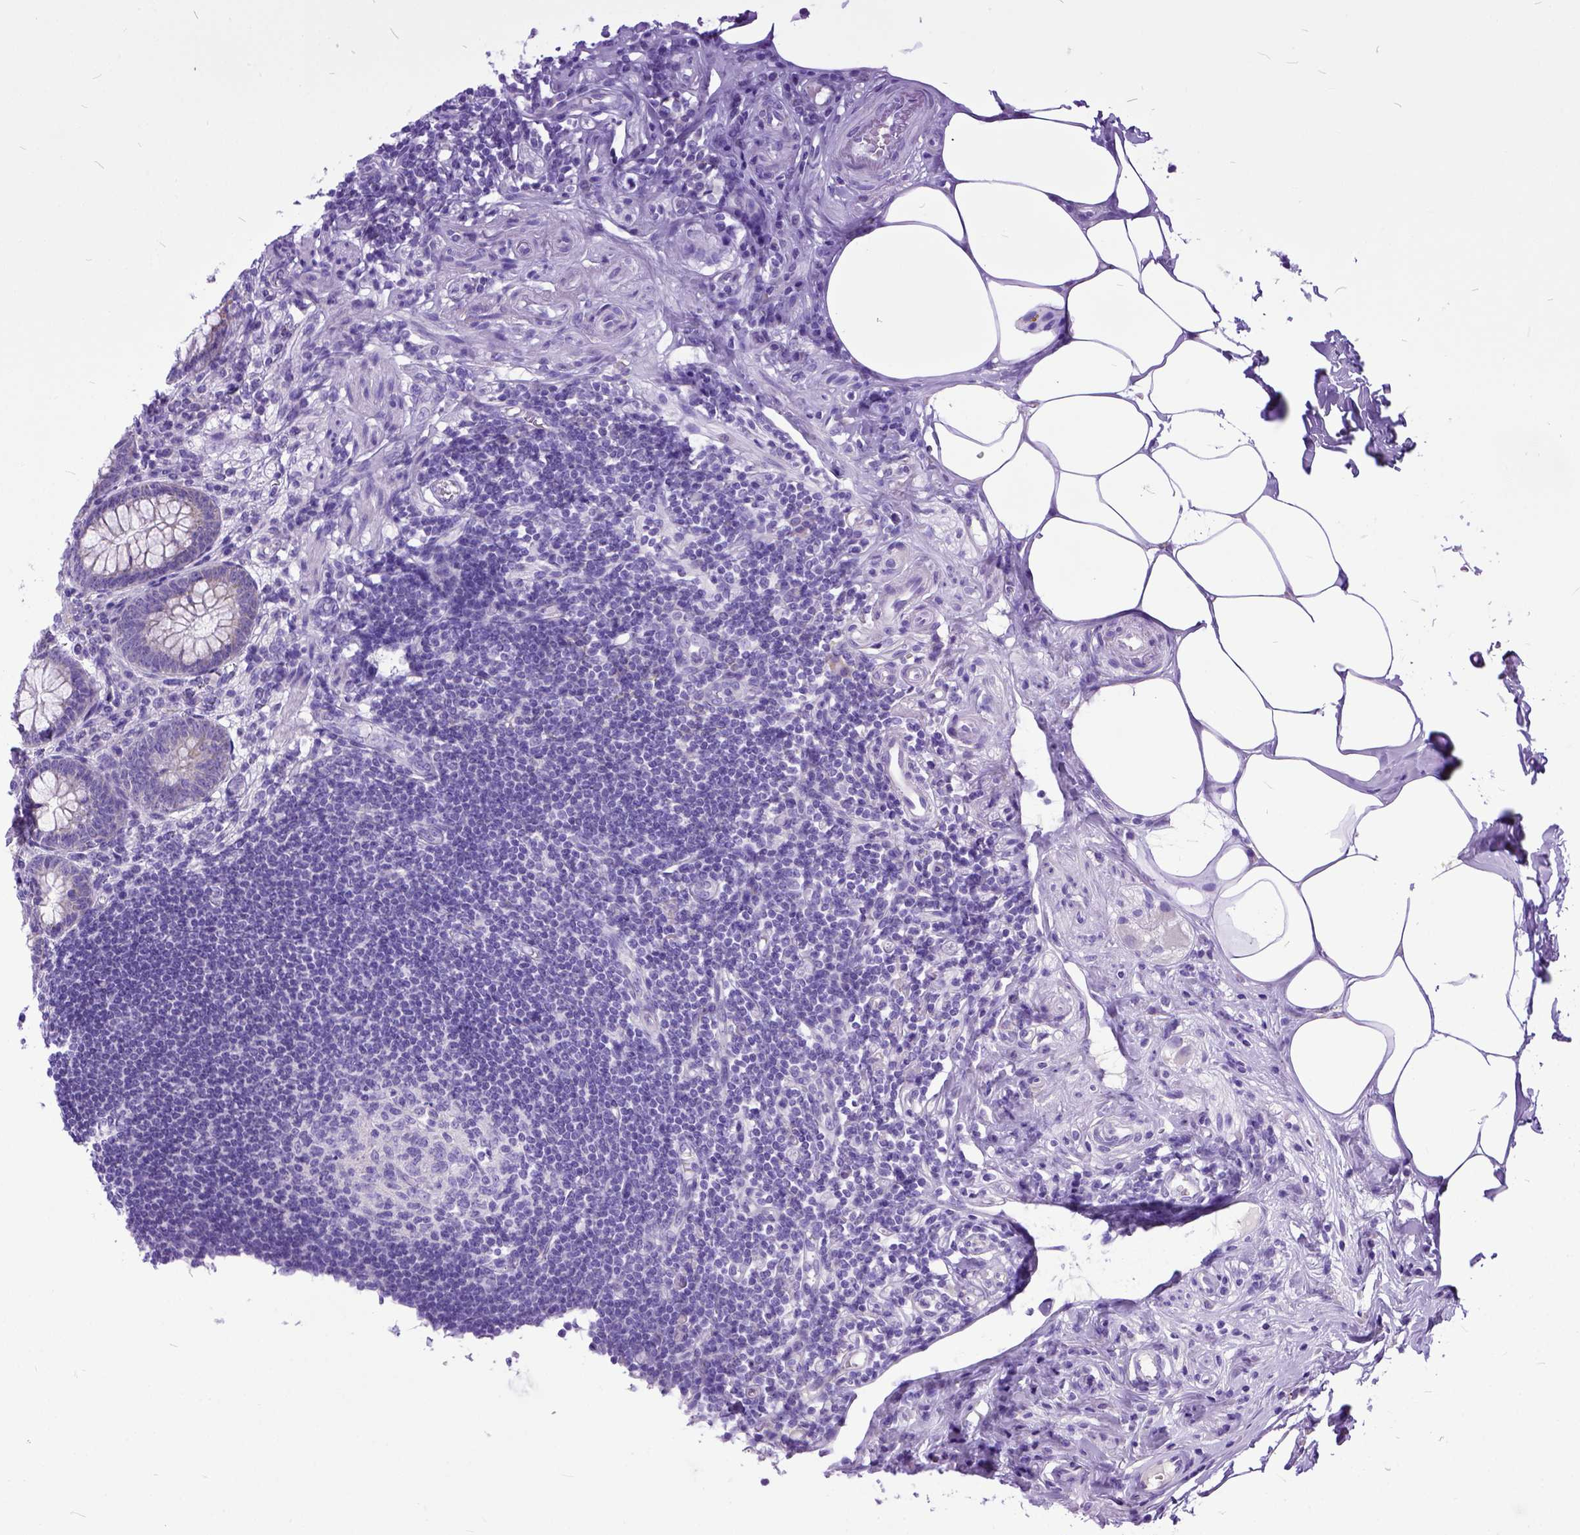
{"staining": {"intensity": "negative", "quantity": "none", "location": "none"}, "tissue": "appendix", "cell_type": "Glandular cells", "image_type": "normal", "snomed": [{"axis": "morphology", "description": "Normal tissue, NOS"}, {"axis": "topography", "description": "Appendix"}], "caption": "The immunohistochemistry (IHC) micrograph has no significant staining in glandular cells of appendix. (Stains: DAB (3,3'-diaminobenzidine) immunohistochemistry (IHC) with hematoxylin counter stain, Microscopy: brightfield microscopy at high magnification).", "gene": "PPL", "patient": {"sex": "female", "age": 57}}